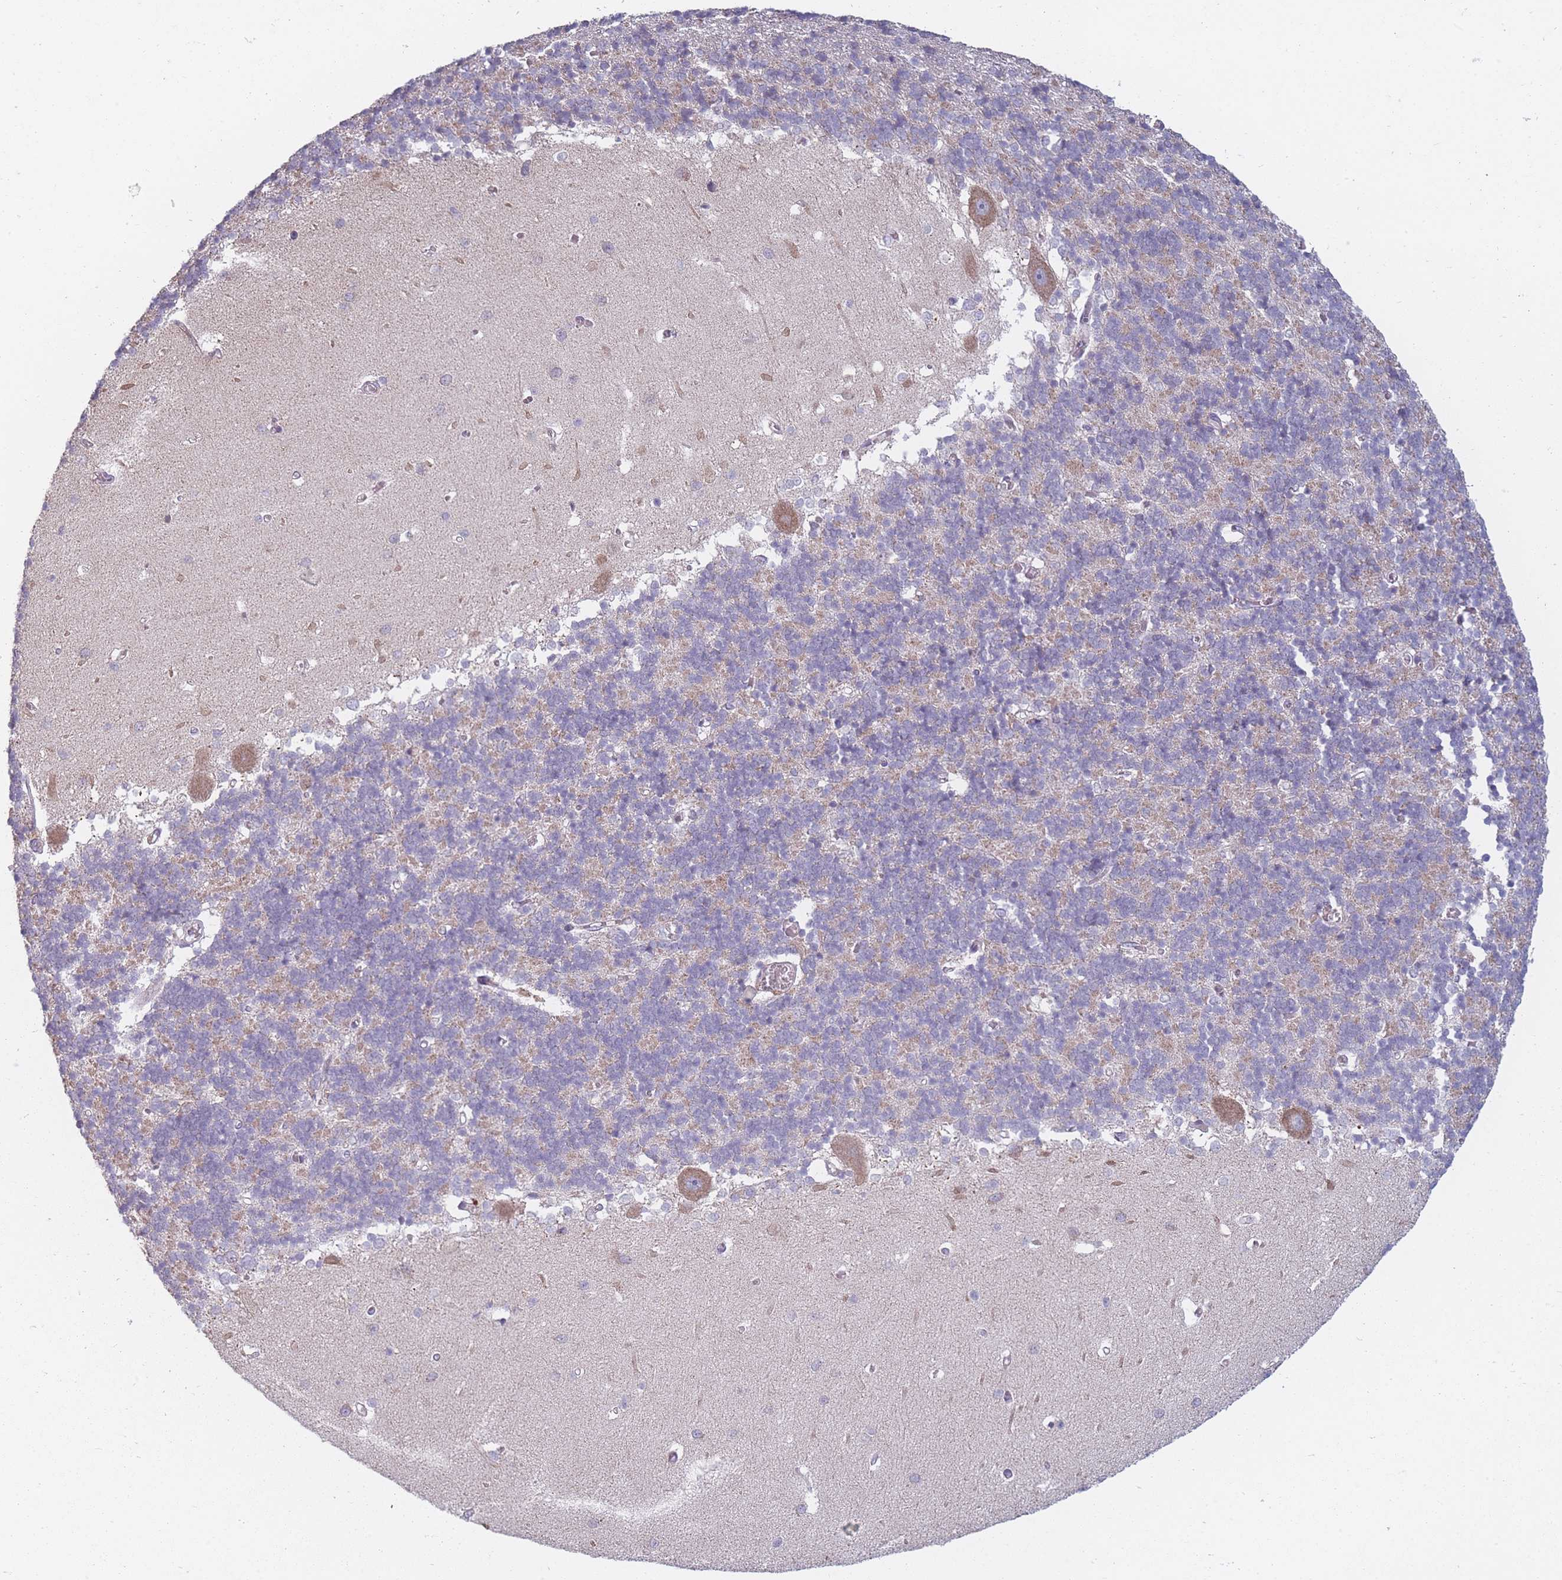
{"staining": {"intensity": "weak", "quantity": "25%-75%", "location": "cytoplasmic/membranous"}, "tissue": "cerebellum", "cell_type": "Cells in granular layer", "image_type": "normal", "snomed": [{"axis": "morphology", "description": "Normal tissue, NOS"}, {"axis": "topography", "description": "Cerebellum"}], "caption": "Human cerebellum stained with a brown dye shows weak cytoplasmic/membranous positive positivity in approximately 25%-75% of cells in granular layer.", "gene": "PEX11B", "patient": {"sex": "male", "age": 37}}